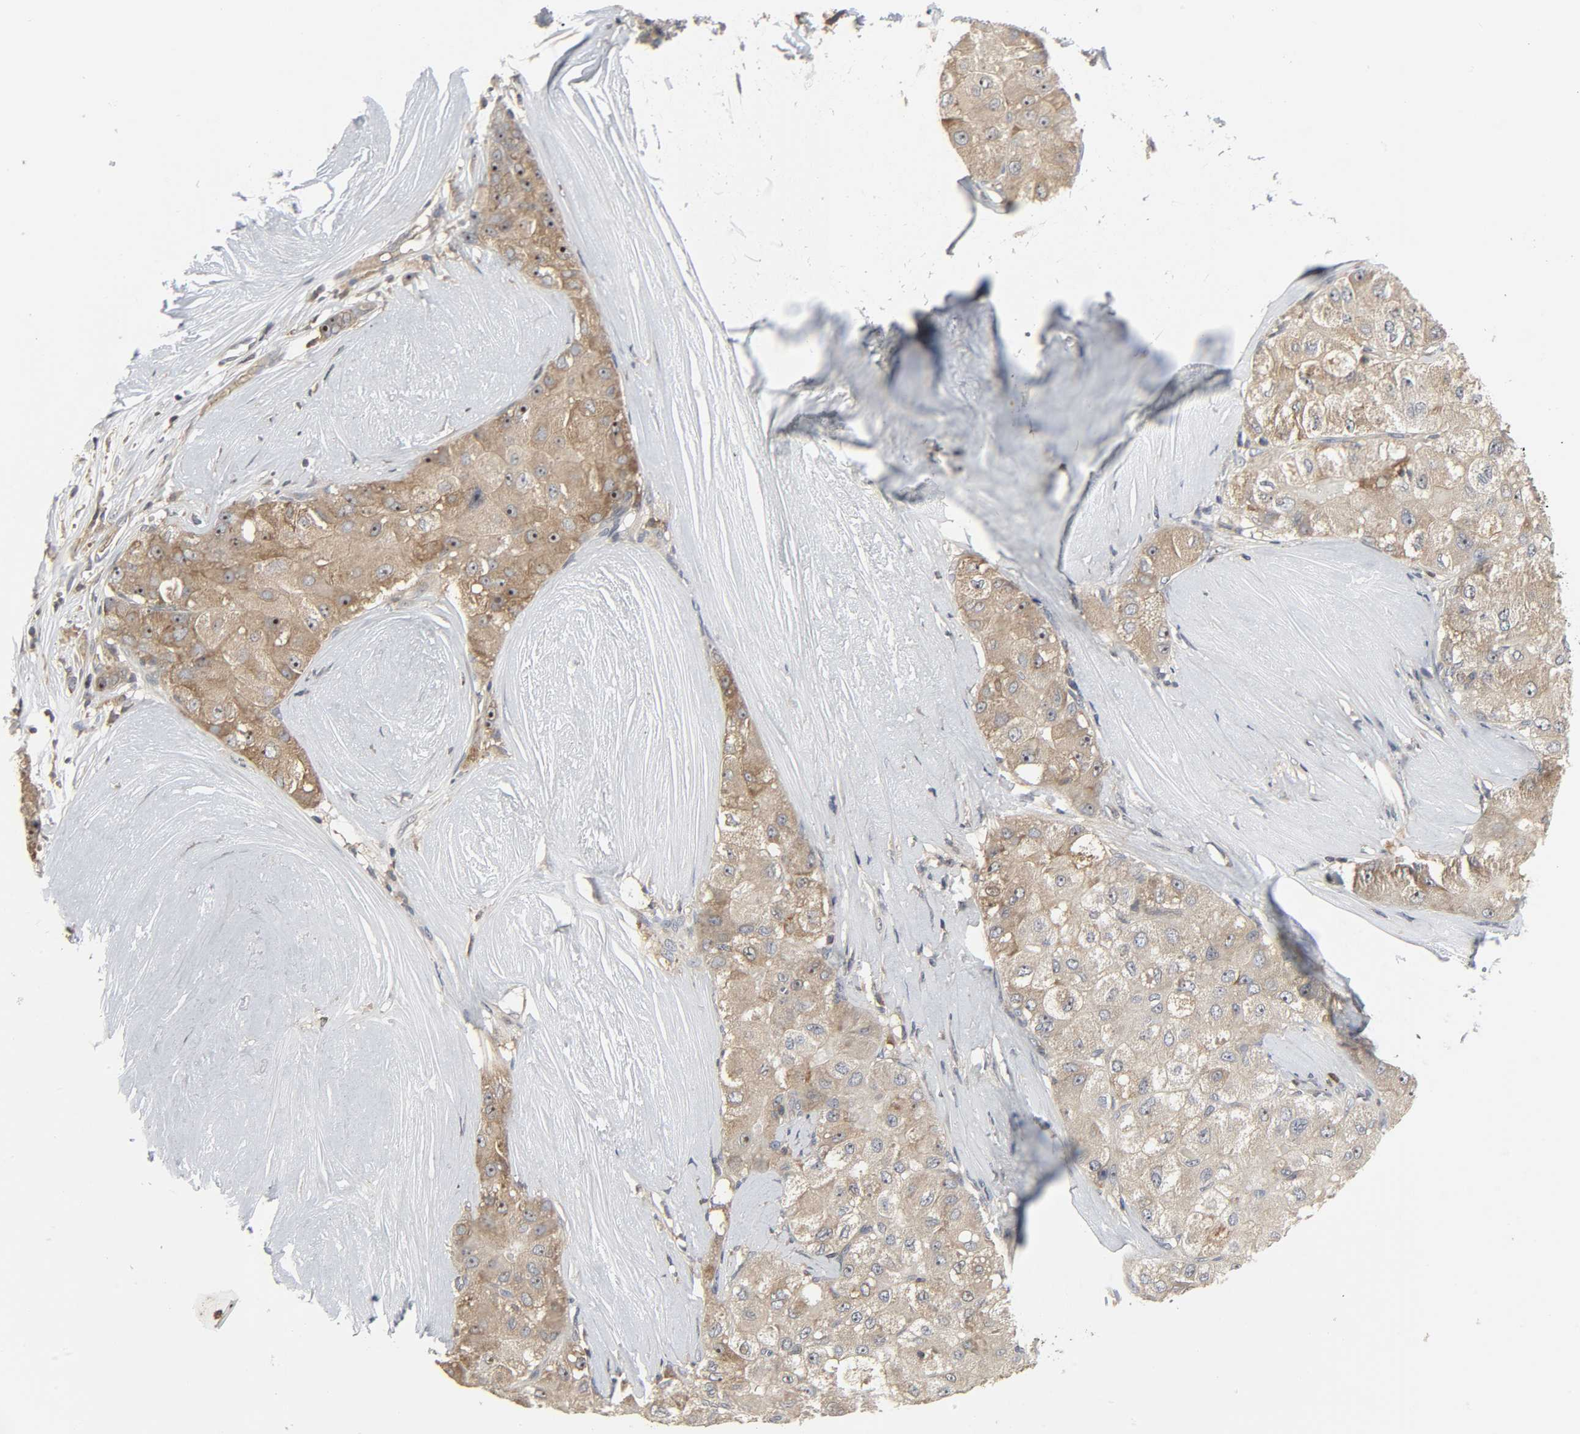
{"staining": {"intensity": "strong", "quantity": ">75%", "location": "cytoplasmic/membranous,nuclear"}, "tissue": "liver cancer", "cell_type": "Tumor cells", "image_type": "cancer", "snomed": [{"axis": "morphology", "description": "Carcinoma, Hepatocellular, NOS"}, {"axis": "topography", "description": "Liver"}], "caption": "Immunohistochemical staining of human liver hepatocellular carcinoma exhibits high levels of strong cytoplasmic/membranous and nuclear protein expression in about >75% of tumor cells. (DAB IHC, brown staining for protein, blue staining for nuclei).", "gene": "PLEKHA2", "patient": {"sex": "male", "age": 80}}